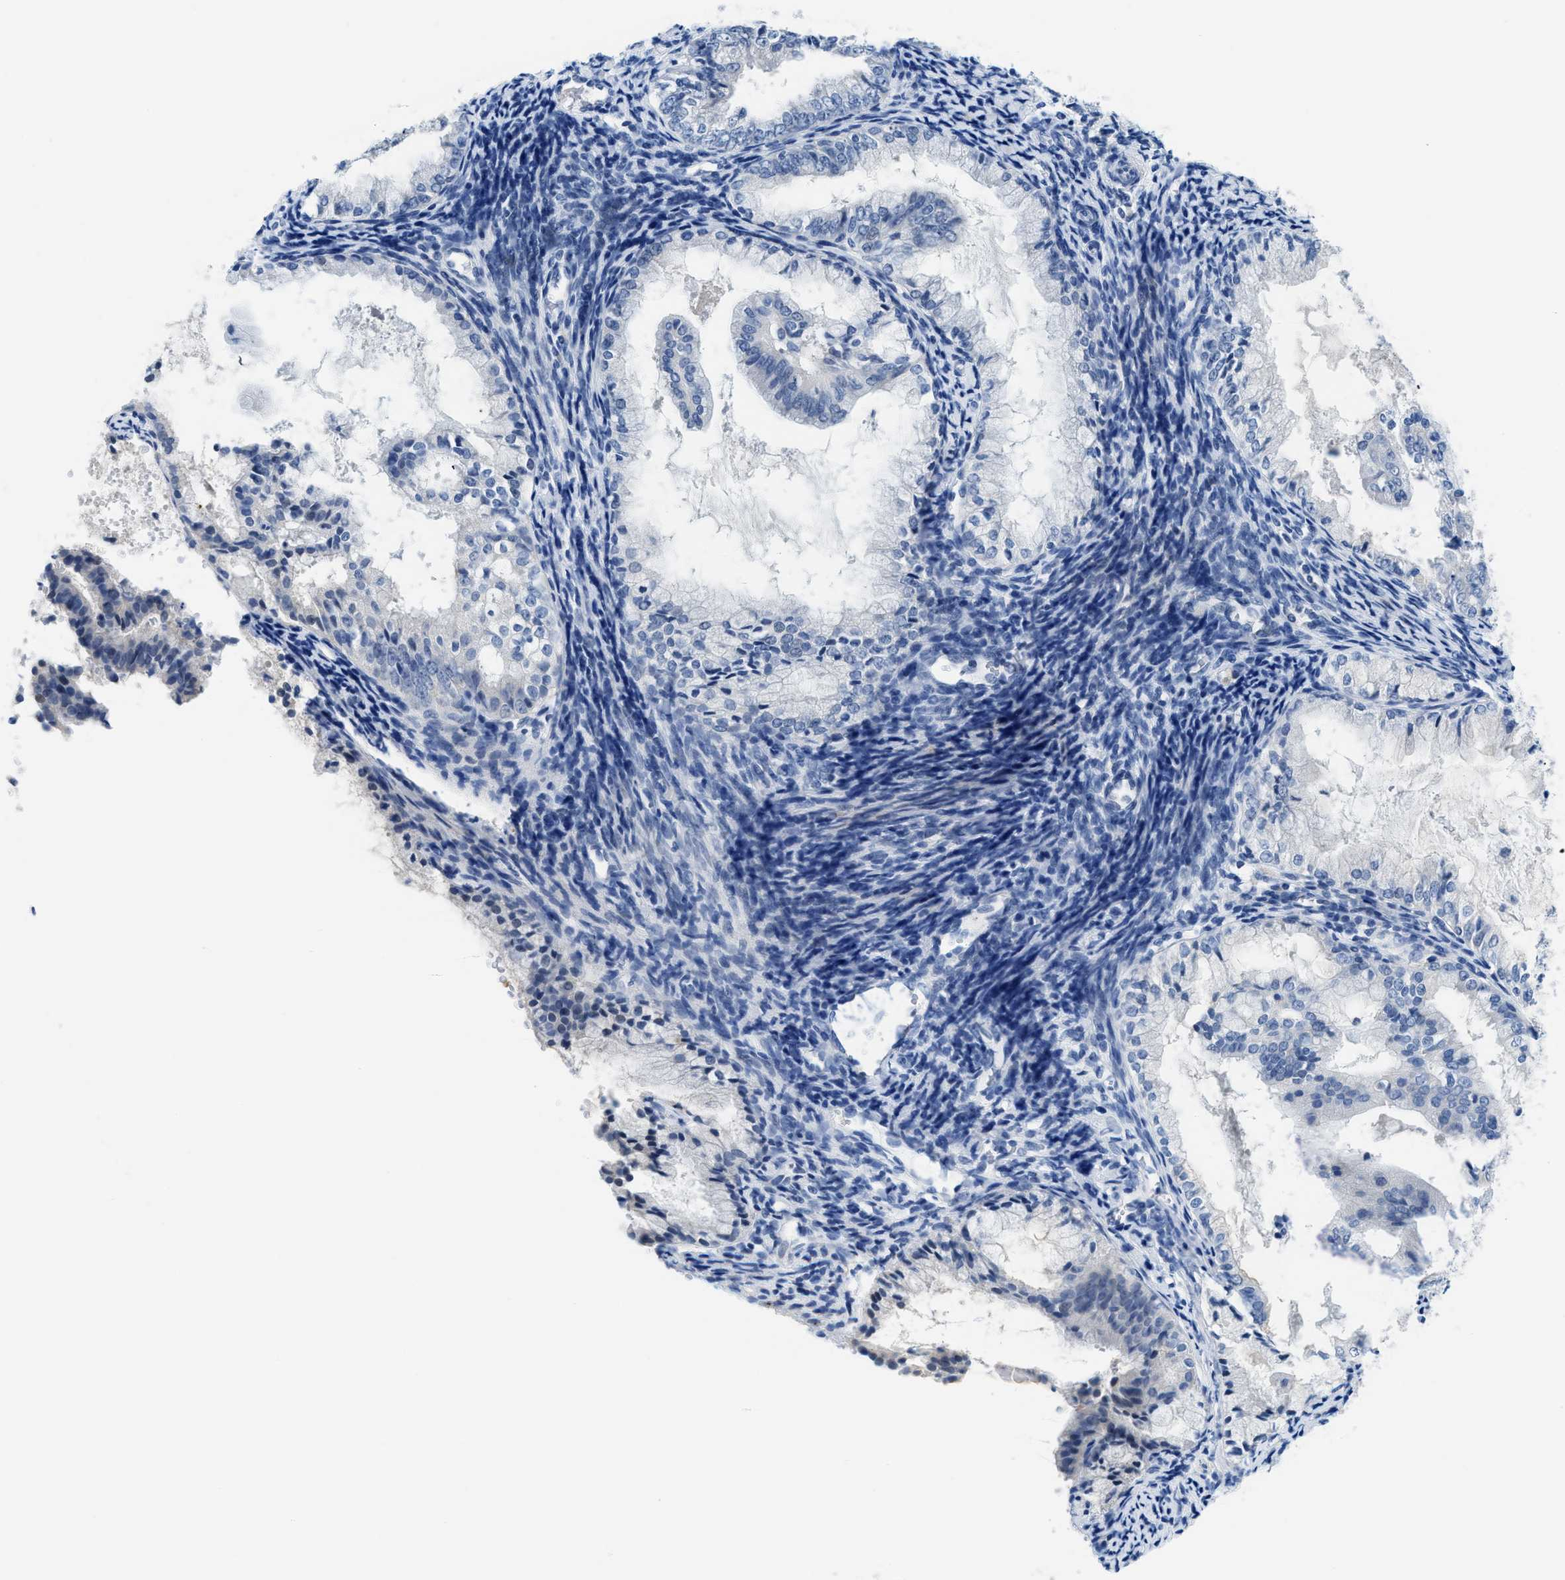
{"staining": {"intensity": "negative", "quantity": "none", "location": "none"}, "tissue": "endometrial cancer", "cell_type": "Tumor cells", "image_type": "cancer", "snomed": [{"axis": "morphology", "description": "Adenocarcinoma, NOS"}, {"axis": "topography", "description": "Endometrium"}], "caption": "Immunohistochemistry of human endometrial cancer (adenocarcinoma) displays no positivity in tumor cells.", "gene": "MBL2", "patient": {"sex": "female", "age": 63}}